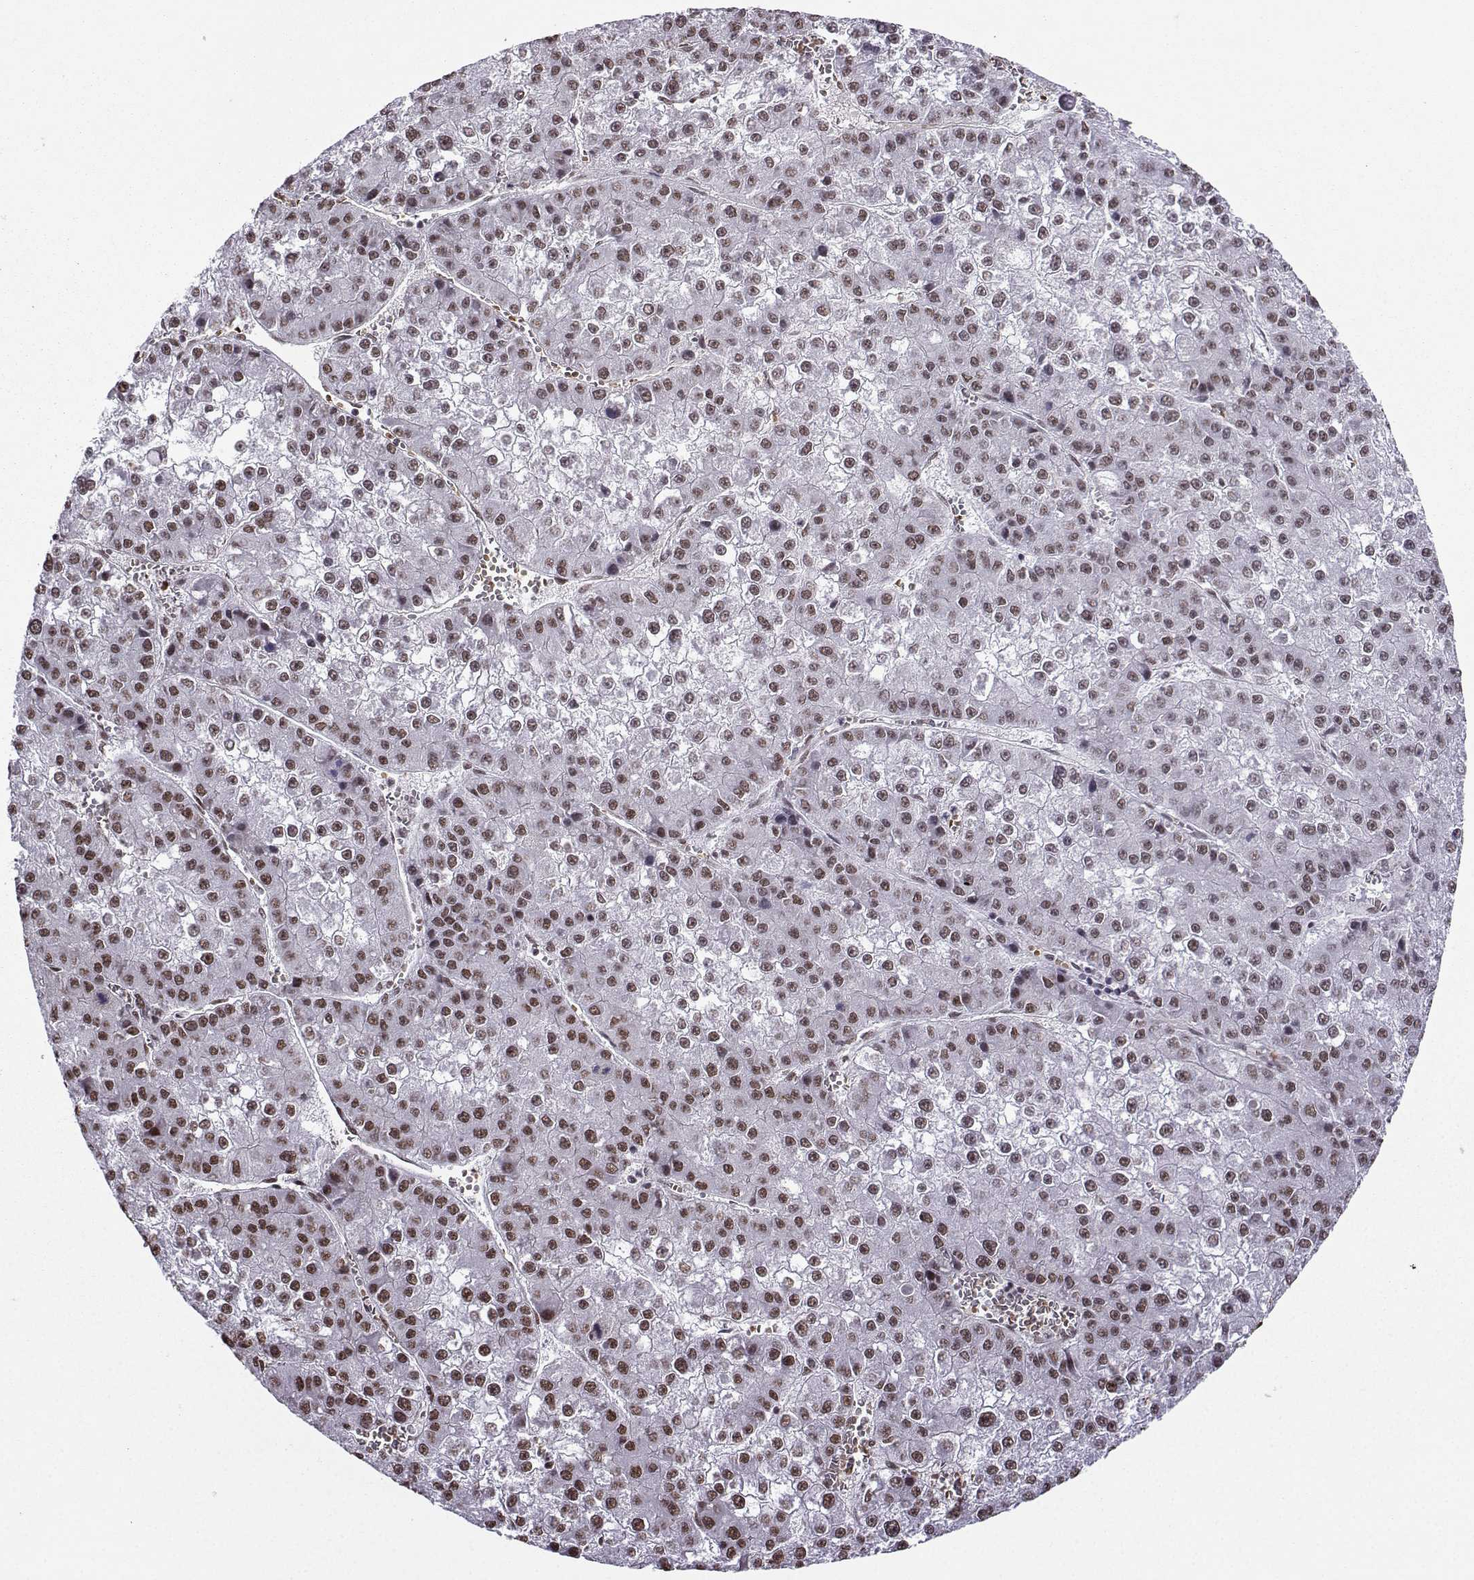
{"staining": {"intensity": "moderate", "quantity": ">75%", "location": "nuclear"}, "tissue": "liver cancer", "cell_type": "Tumor cells", "image_type": "cancer", "snomed": [{"axis": "morphology", "description": "Carcinoma, Hepatocellular, NOS"}, {"axis": "topography", "description": "Liver"}], "caption": "There is medium levels of moderate nuclear positivity in tumor cells of liver cancer, as demonstrated by immunohistochemical staining (brown color).", "gene": "CCNK", "patient": {"sex": "female", "age": 73}}